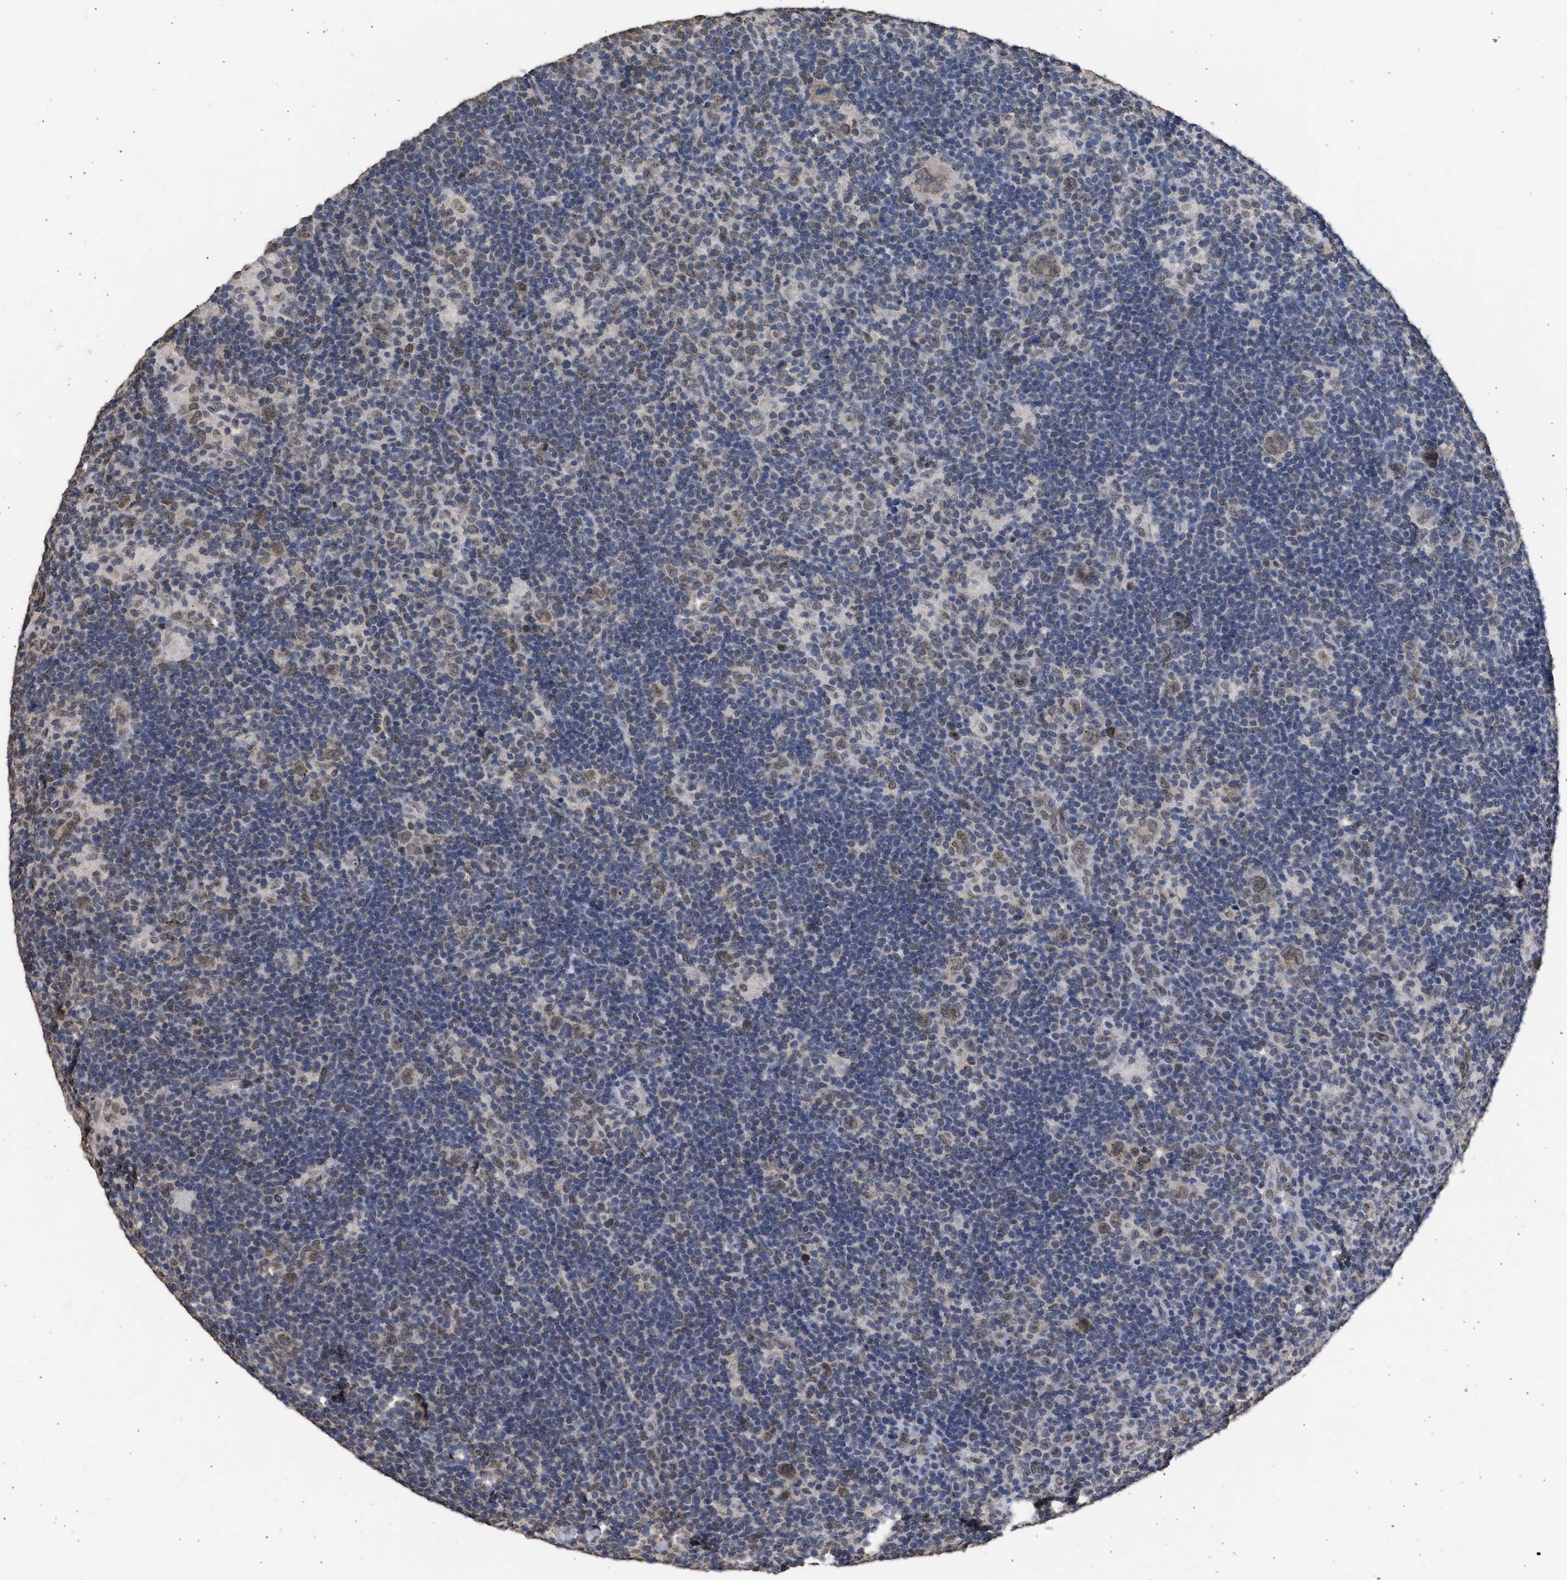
{"staining": {"intensity": "weak", "quantity": ">75%", "location": "nuclear"}, "tissue": "lymphoma", "cell_type": "Tumor cells", "image_type": "cancer", "snomed": [{"axis": "morphology", "description": "Hodgkin's disease, NOS"}, {"axis": "topography", "description": "Lymph node"}], "caption": "Immunohistochemistry staining of lymphoma, which displays low levels of weak nuclear expression in approximately >75% of tumor cells indicating weak nuclear protein staining. The staining was performed using DAB (brown) for protein detection and nuclei were counterstained in hematoxylin (blue).", "gene": "NUP35", "patient": {"sex": "female", "age": 57}}